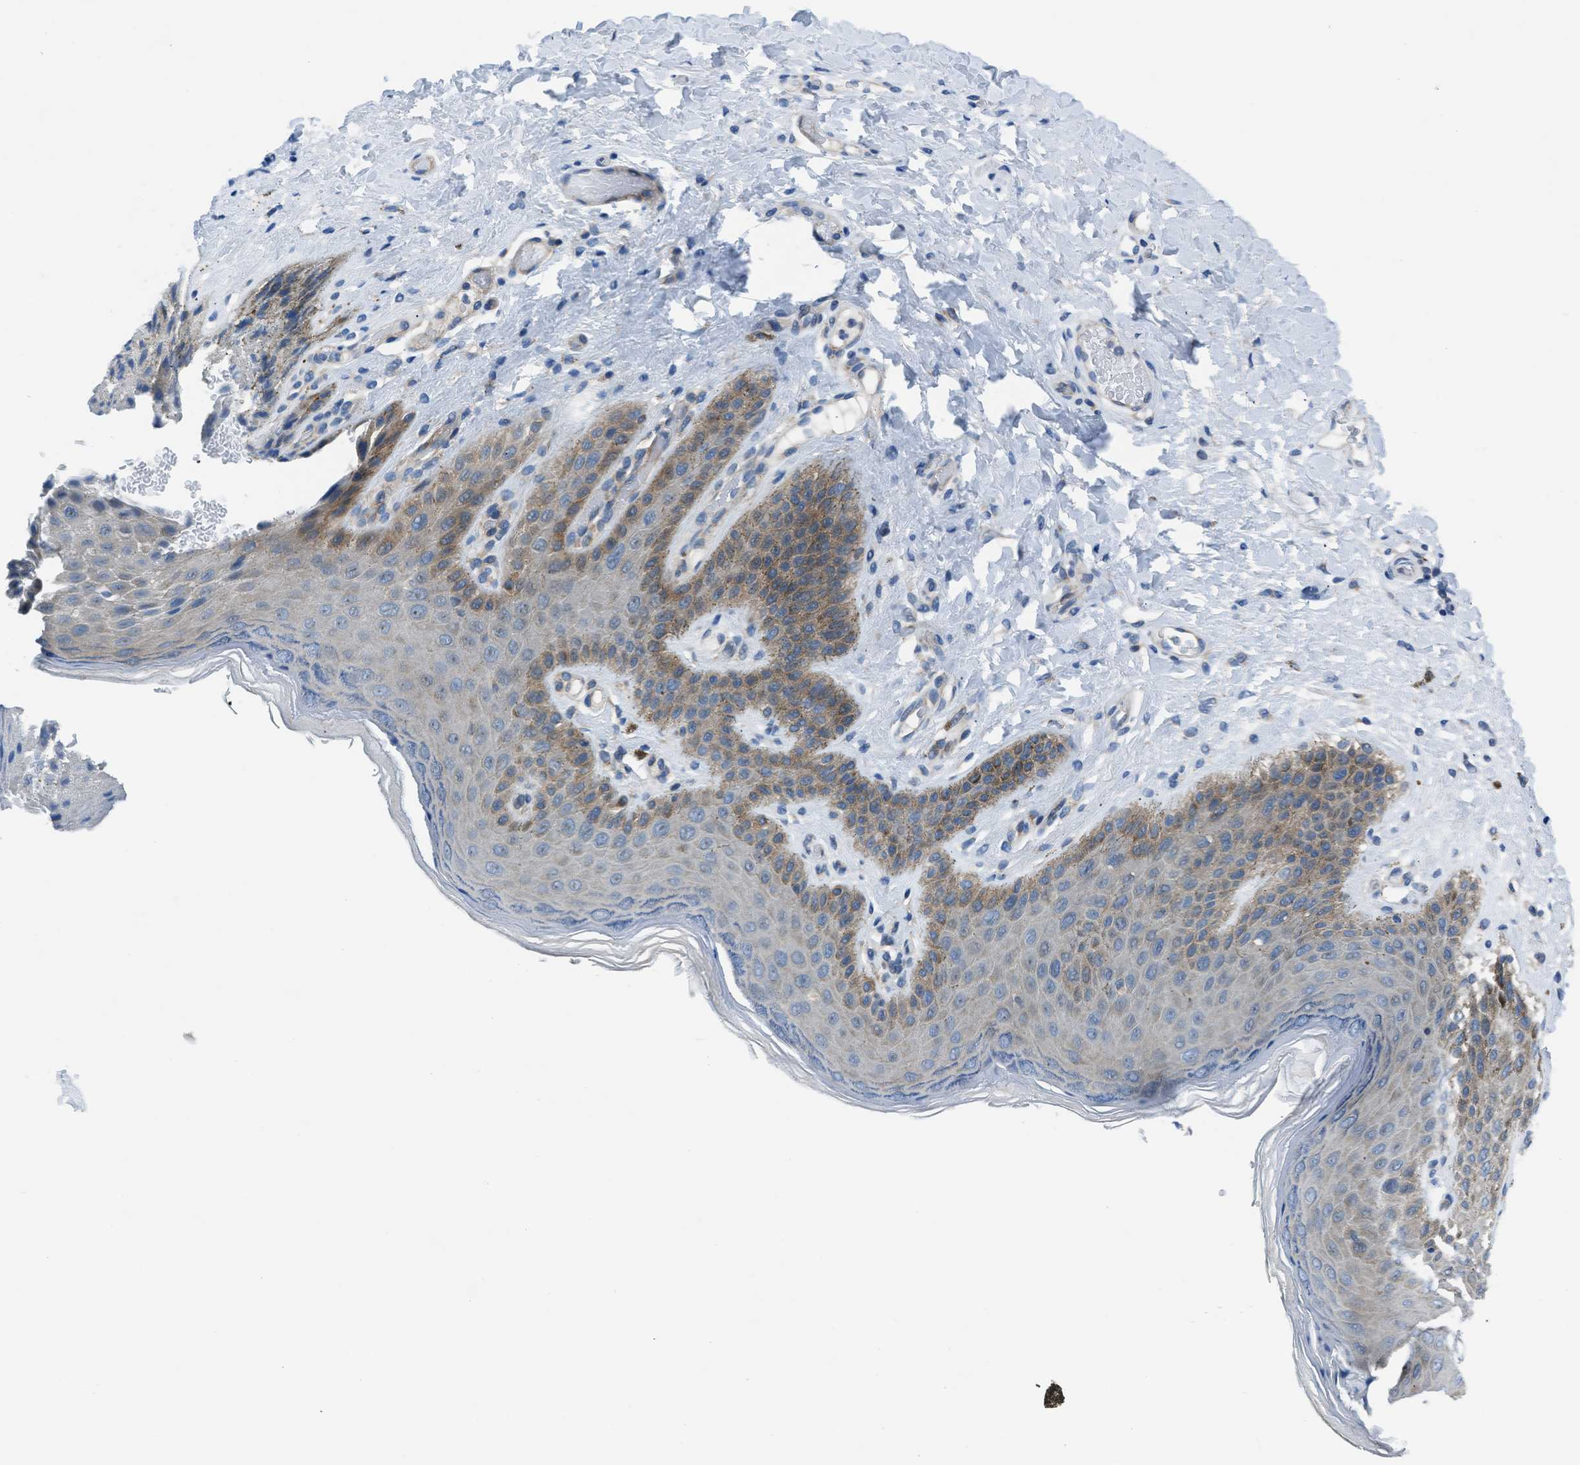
{"staining": {"intensity": "moderate", "quantity": "<25%", "location": "cytoplasmic/membranous"}, "tissue": "skin", "cell_type": "Epidermal cells", "image_type": "normal", "snomed": [{"axis": "morphology", "description": "Normal tissue, NOS"}, {"axis": "topography", "description": "Anal"}], "caption": "Approximately <25% of epidermal cells in normal skin demonstrate moderate cytoplasmic/membranous protein expression as visualized by brown immunohistochemical staining.", "gene": "SLC38A6", "patient": {"sex": "male", "age": 44}}